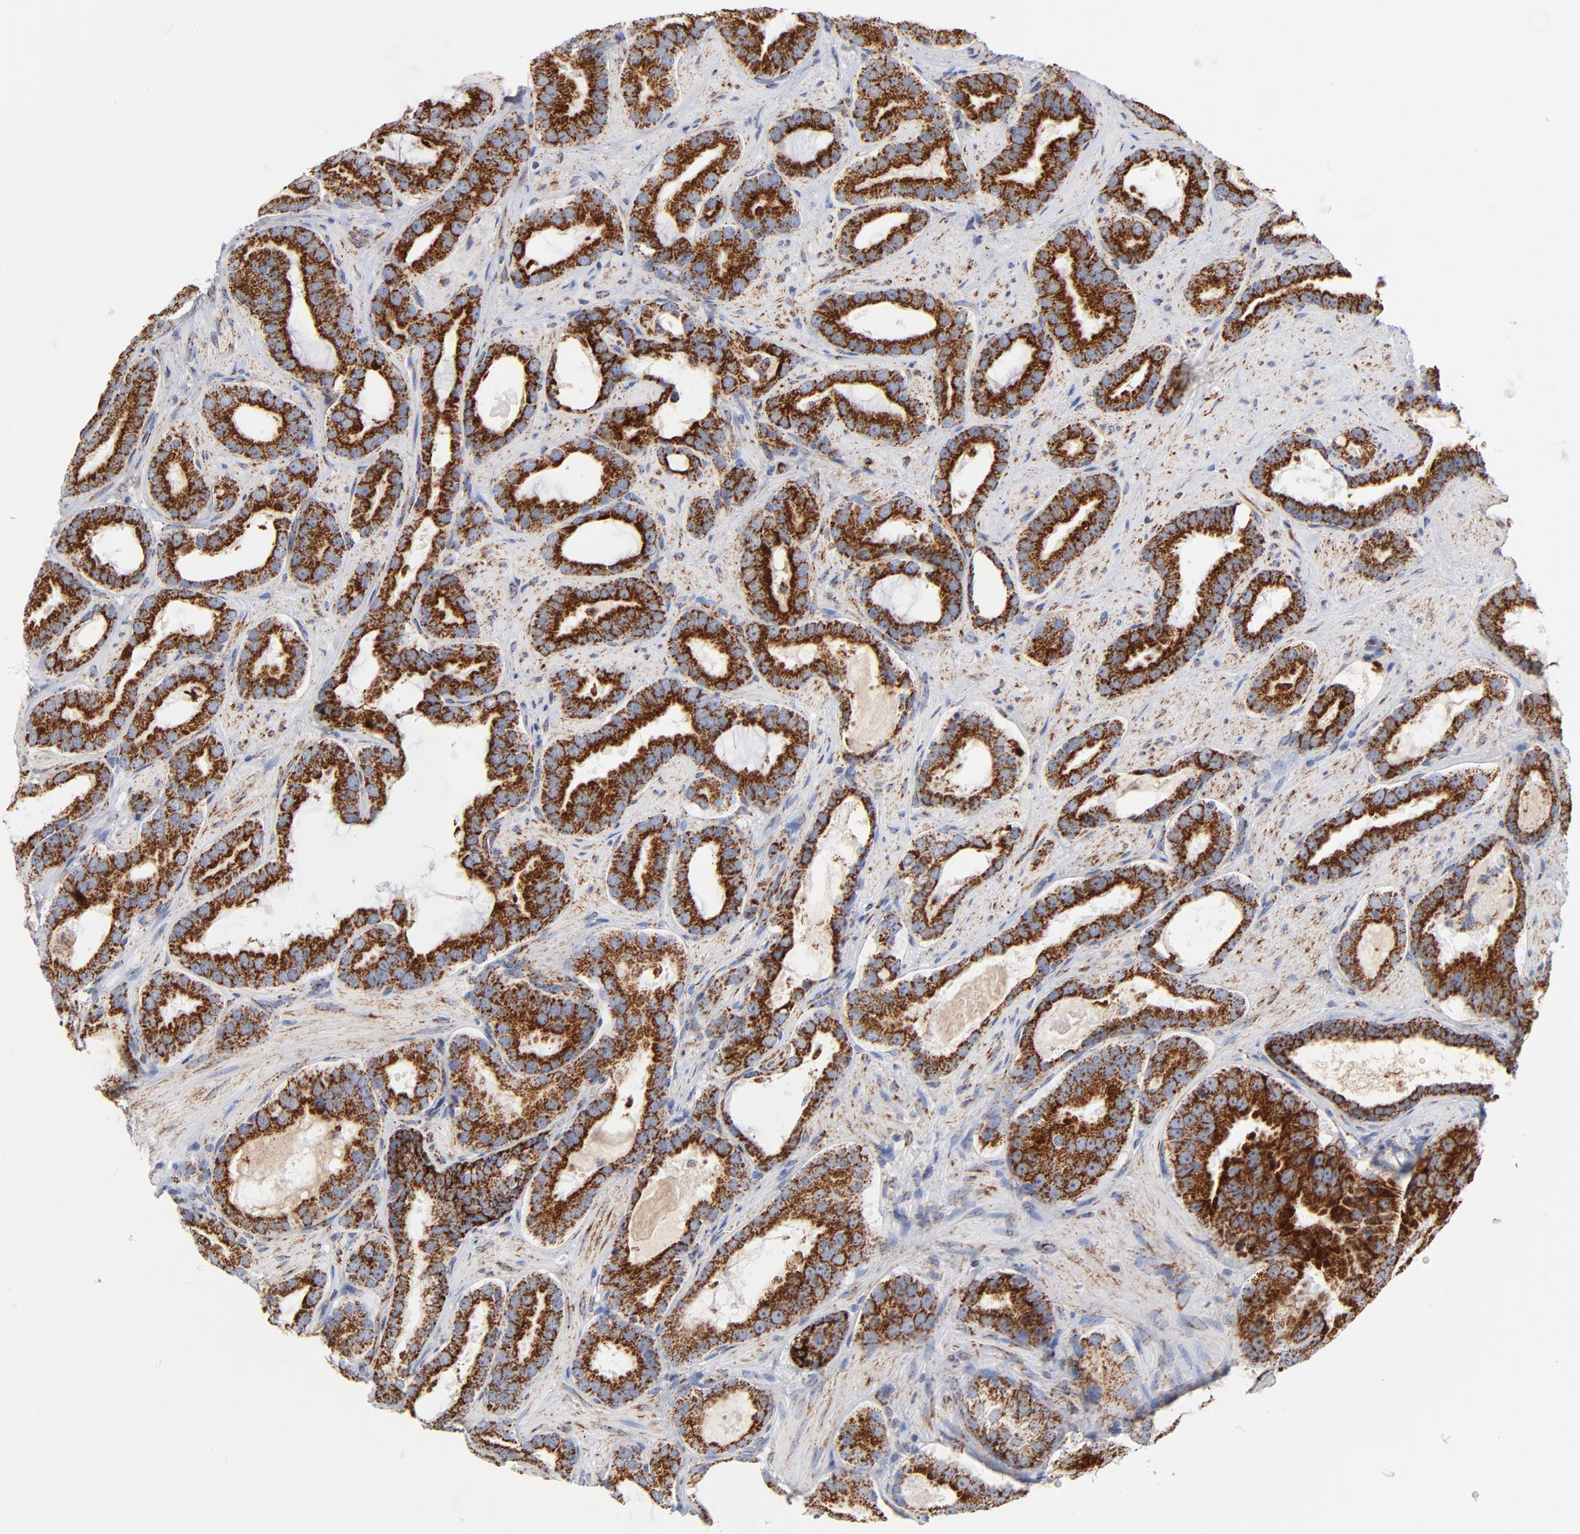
{"staining": {"intensity": "strong", "quantity": ">75%", "location": "cytoplasmic/membranous"}, "tissue": "prostate cancer", "cell_type": "Tumor cells", "image_type": "cancer", "snomed": [{"axis": "morphology", "description": "Adenocarcinoma, Low grade"}, {"axis": "topography", "description": "Prostate"}], "caption": "Human prostate cancer stained with a protein marker shows strong staining in tumor cells.", "gene": "DIABLO", "patient": {"sex": "male", "age": 59}}